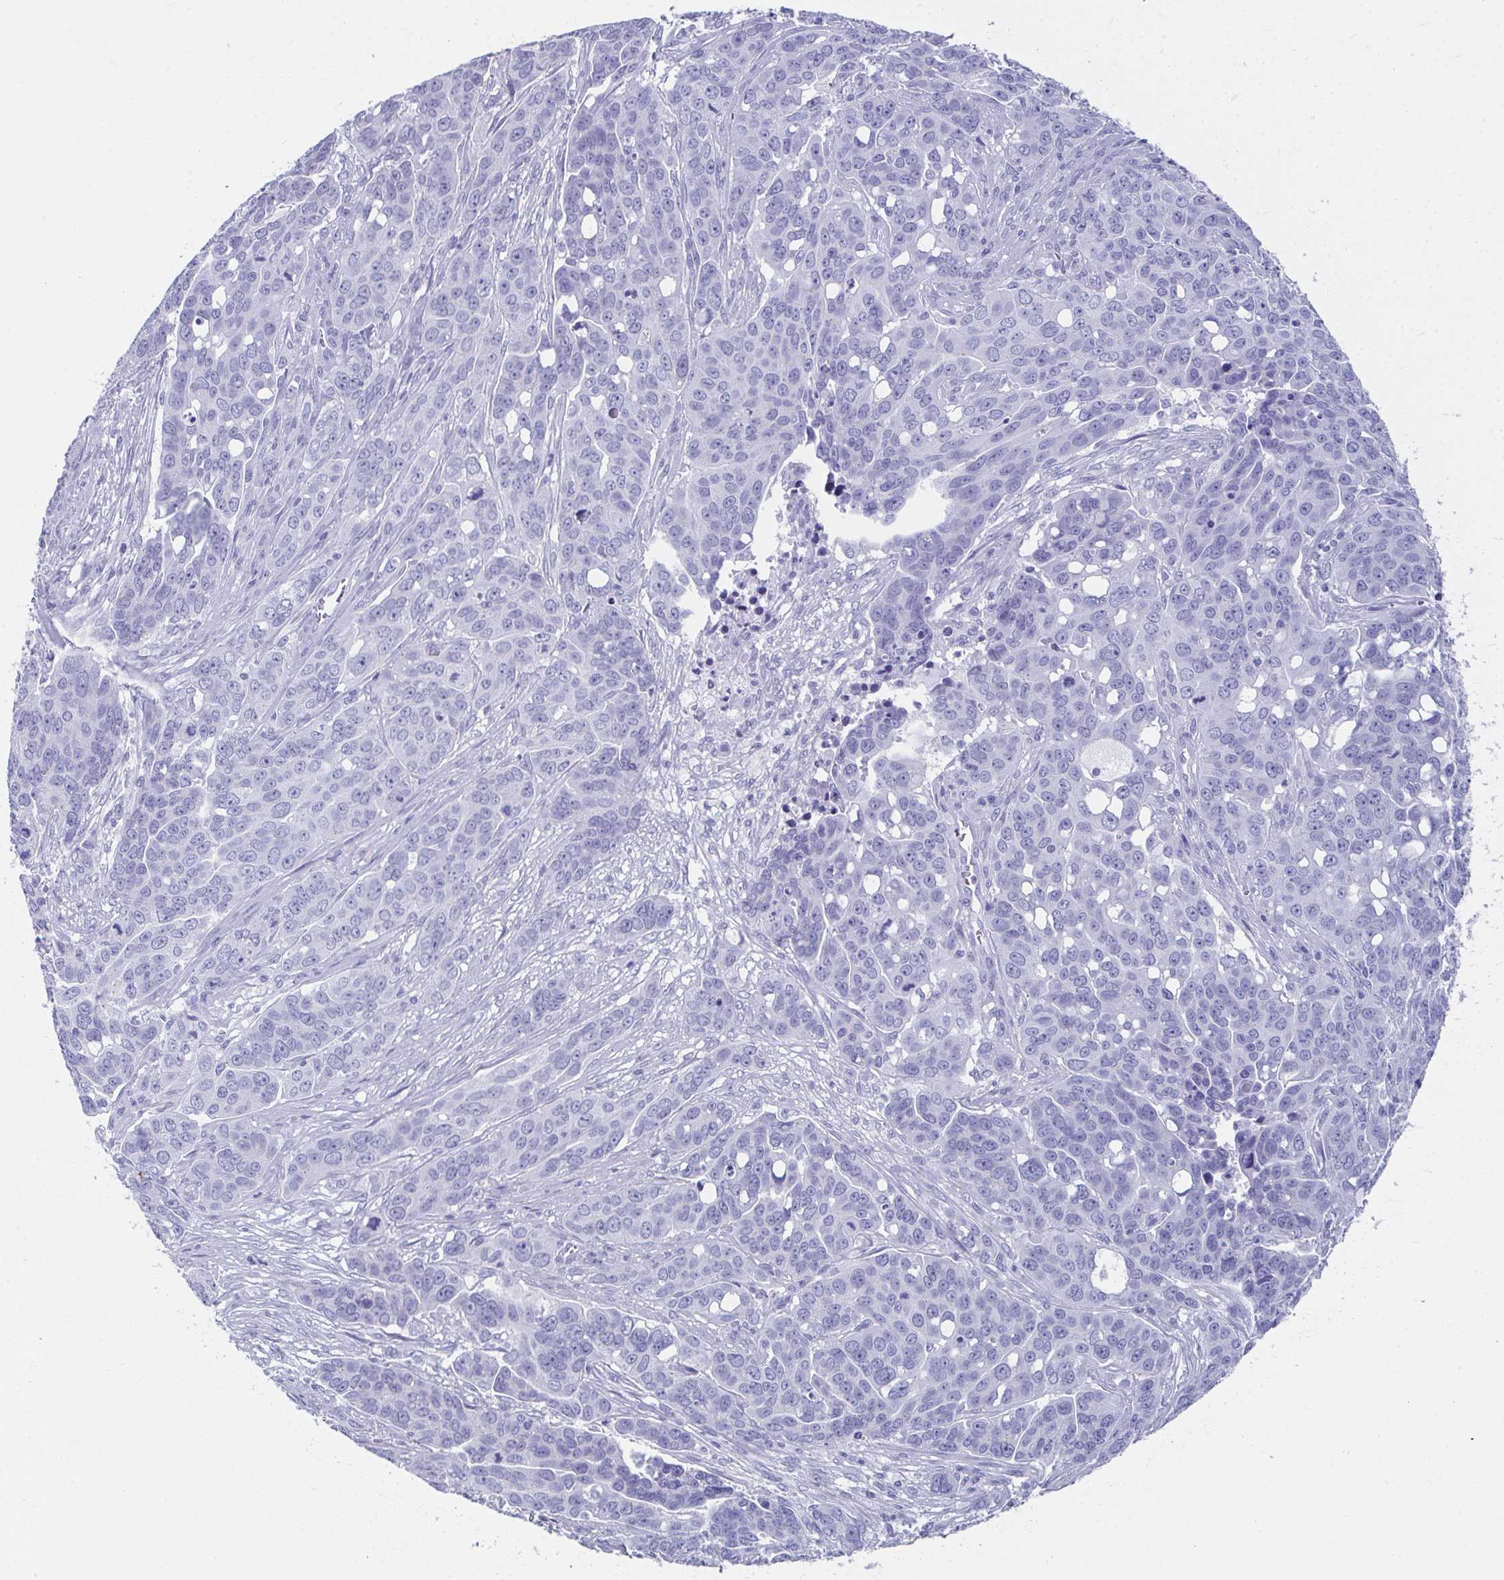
{"staining": {"intensity": "negative", "quantity": "none", "location": "none"}, "tissue": "ovarian cancer", "cell_type": "Tumor cells", "image_type": "cancer", "snomed": [{"axis": "morphology", "description": "Carcinoma, endometroid"}, {"axis": "topography", "description": "Ovary"}], "caption": "Tumor cells show no significant protein positivity in endometroid carcinoma (ovarian). (DAB (3,3'-diaminobenzidine) immunohistochemistry (IHC), high magnification).", "gene": "GHRL", "patient": {"sex": "female", "age": 78}}